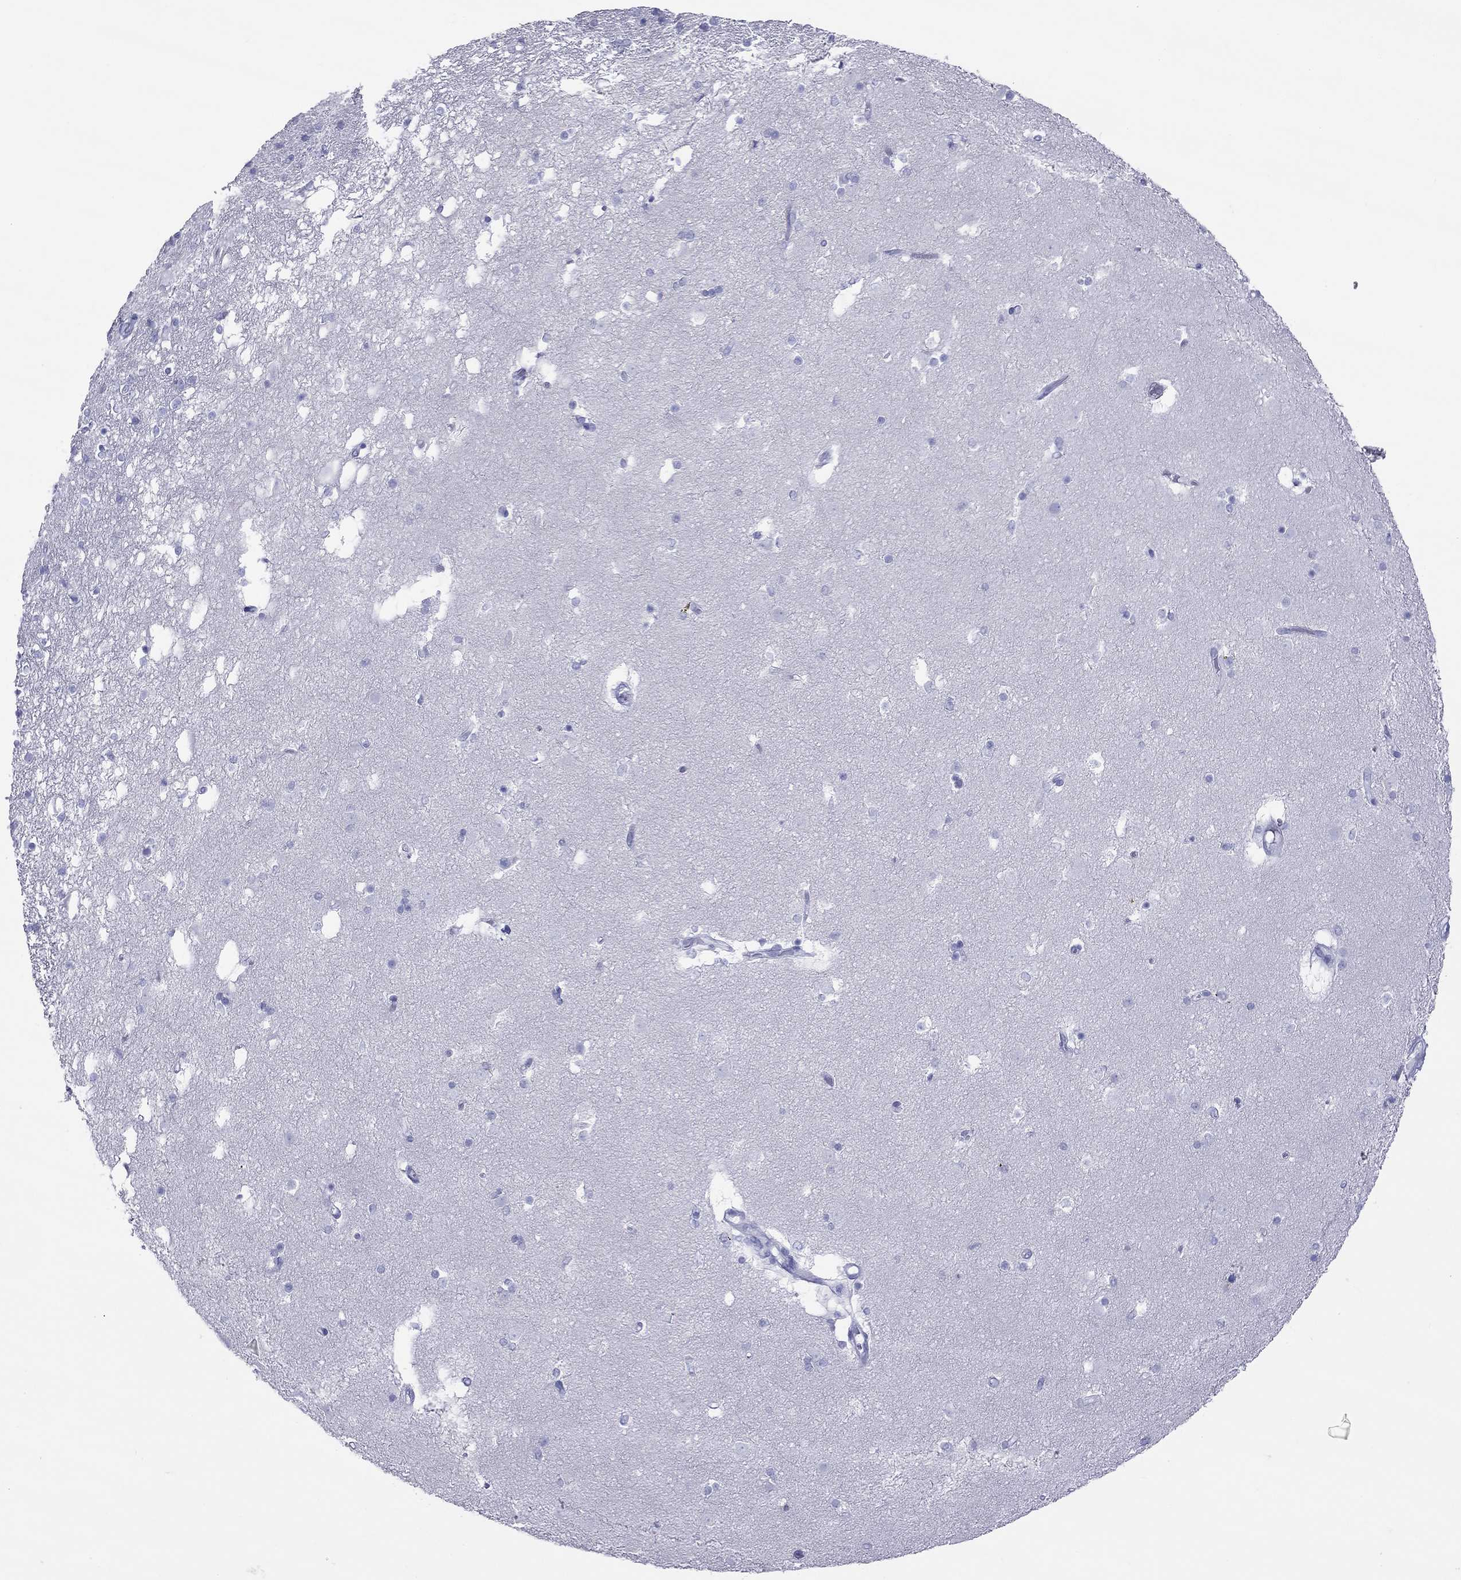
{"staining": {"intensity": "negative", "quantity": "none", "location": "none"}, "tissue": "caudate", "cell_type": "Glial cells", "image_type": "normal", "snomed": [{"axis": "morphology", "description": "Normal tissue, NOS"}, {"axis": "topography", "description": "Lateral ventricle wall"}], "caption": "DAB (3,3'-diaminobenzidine) immunohistochemical staining of benign human caudate exhibits no significant staining in glial cells. The staining was performed using DAB (3,3'-diaminobenzidine) to visualize the protein expression in brown, while the nuclei were stained in blue with hematoxylin (Magnification: 20x).", "gene": "DPY19L2", "patient": {"sex": "male", "age": 51}}